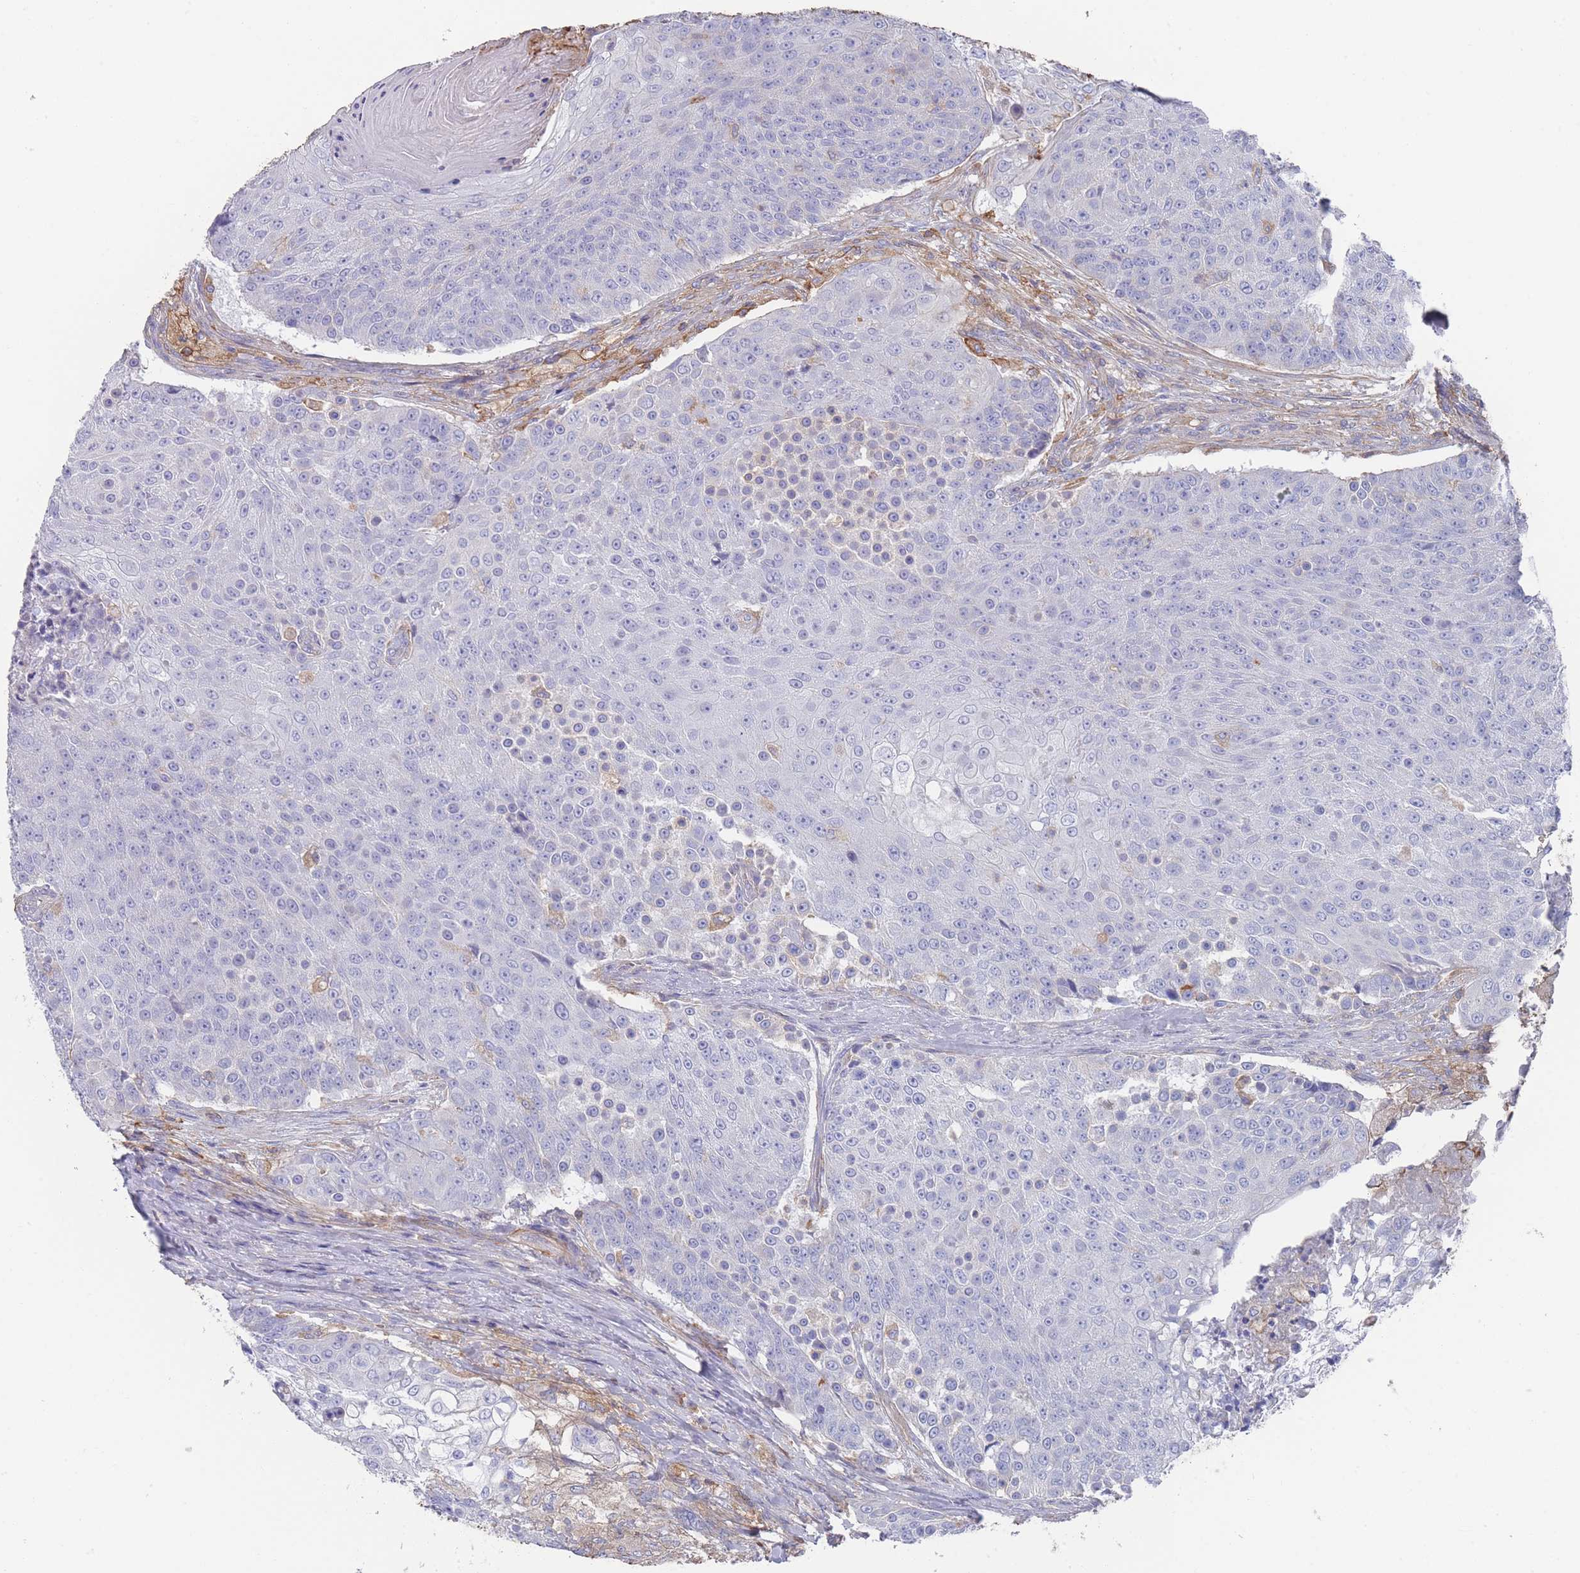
{"staining": {"intensity": "negative", "quantity": "none", "location": "none"}, "tissue": "urothelial cancer", "cell_type": "Tumor cells", "image_type": "cancer", "snomed": [{"axis": "morphology", "description": "Urothelial carcinoma, High grade"}, {"axis": "topography", "description": "Urinary bladder"}], "caption": "High magnification brightfield microscopy of urothelial carcinoma (high-grade) stained with DAB (brown) and counterstained with hematoxylin (blue): tumor cells show no significant expression.", "gene": "SCCPDH", "patient": {"sex": "female", "age": 63}}